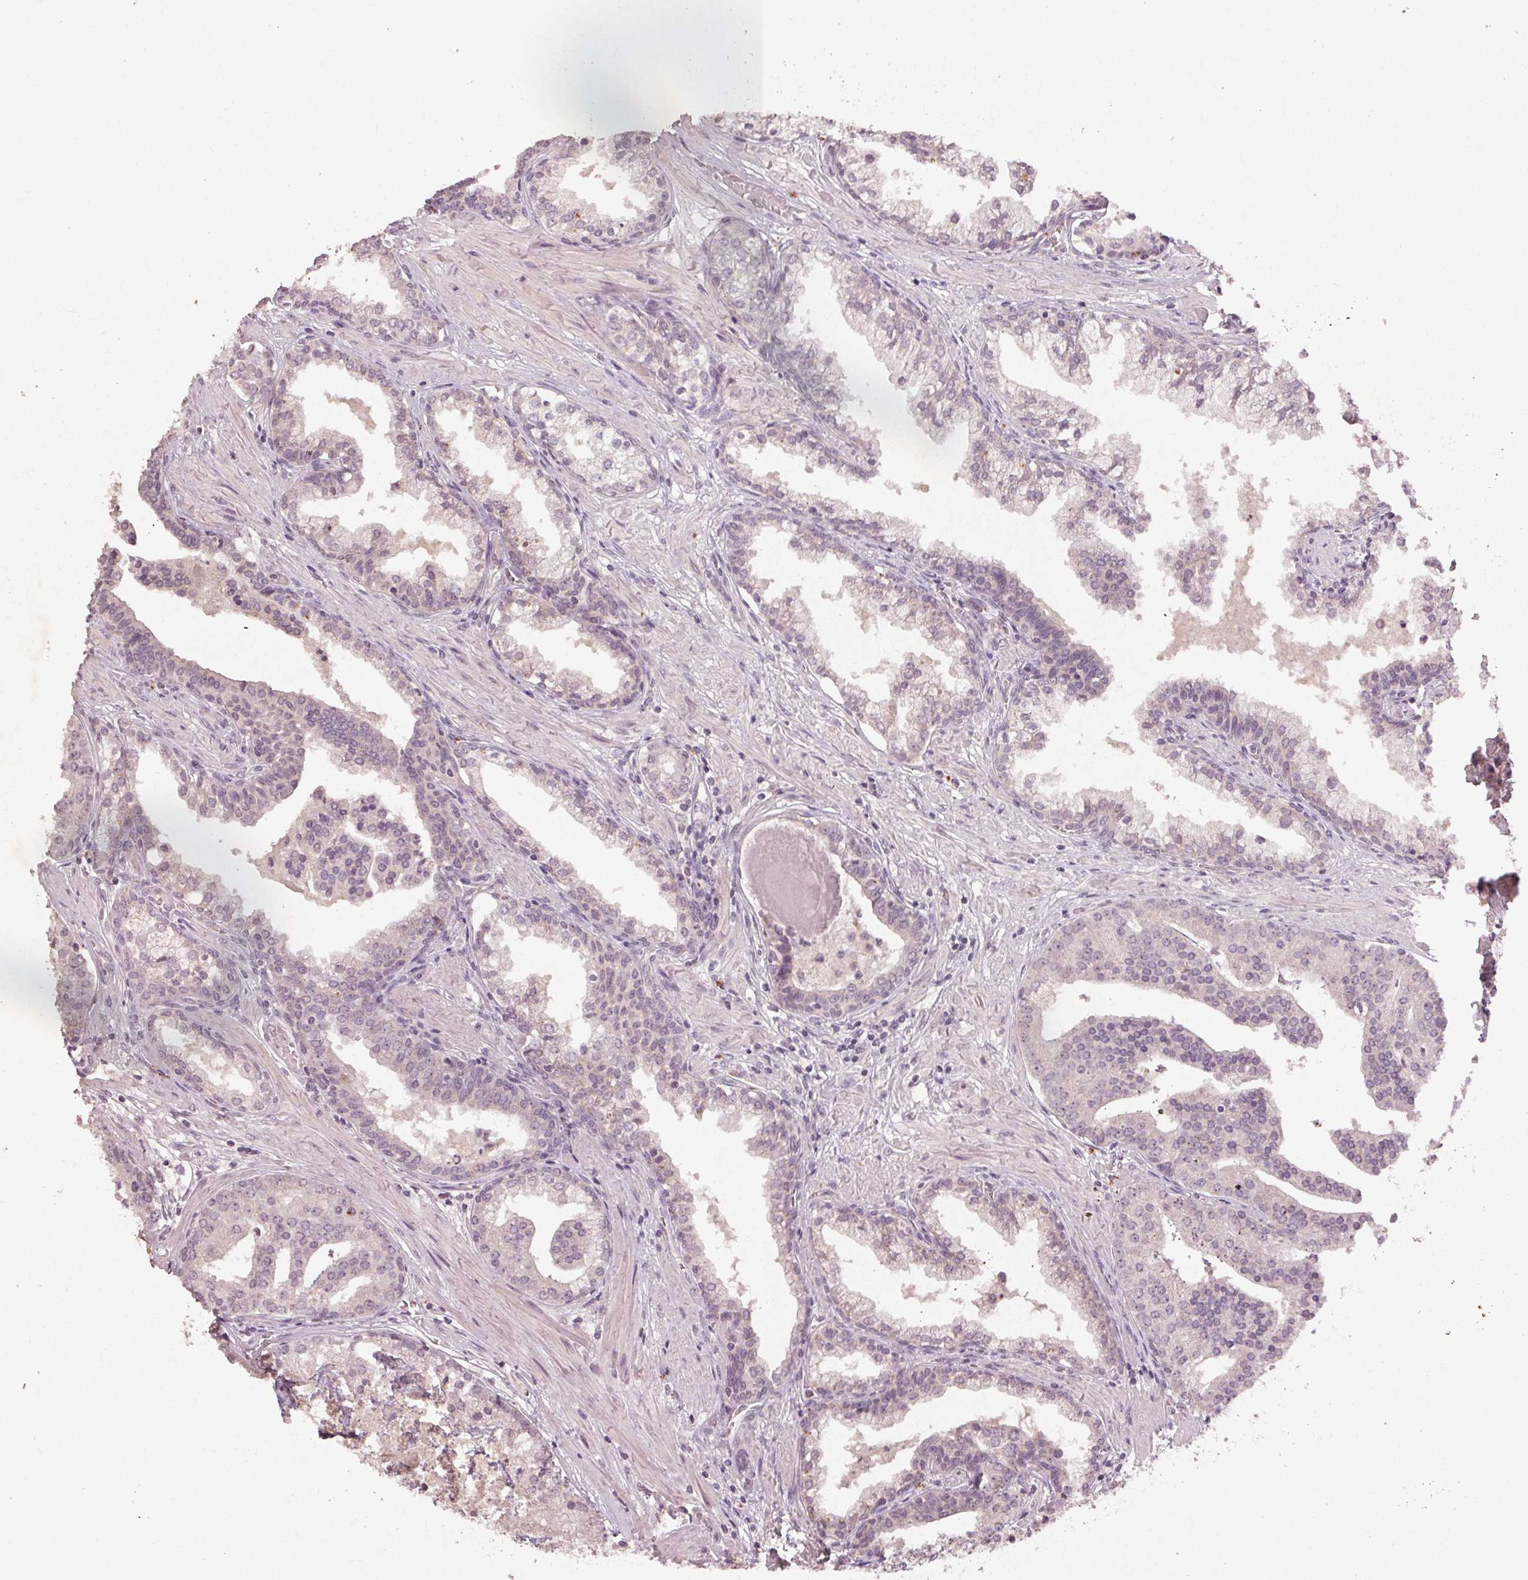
{"staining": {"intensity": "negative", "quantity": "none", "location": "none"}, "tissue": "prostate cancer", "cell_type": "Tumor cells", "image_type": "cancer", "snomed": [{"axis": "morphology", "description": "Adenocarcinoma, NOS"}, {"axis": "topography", "description": "Prostate and seminal vesicle, NOS"}, {"axis": "topography", "description": "Prostate"}], "caption": "There is no significant expression in tumor cells of adenocarcinoma (prostate).", "gene": "KLRC3", "patient": {"sex": "male", "age": 44}}